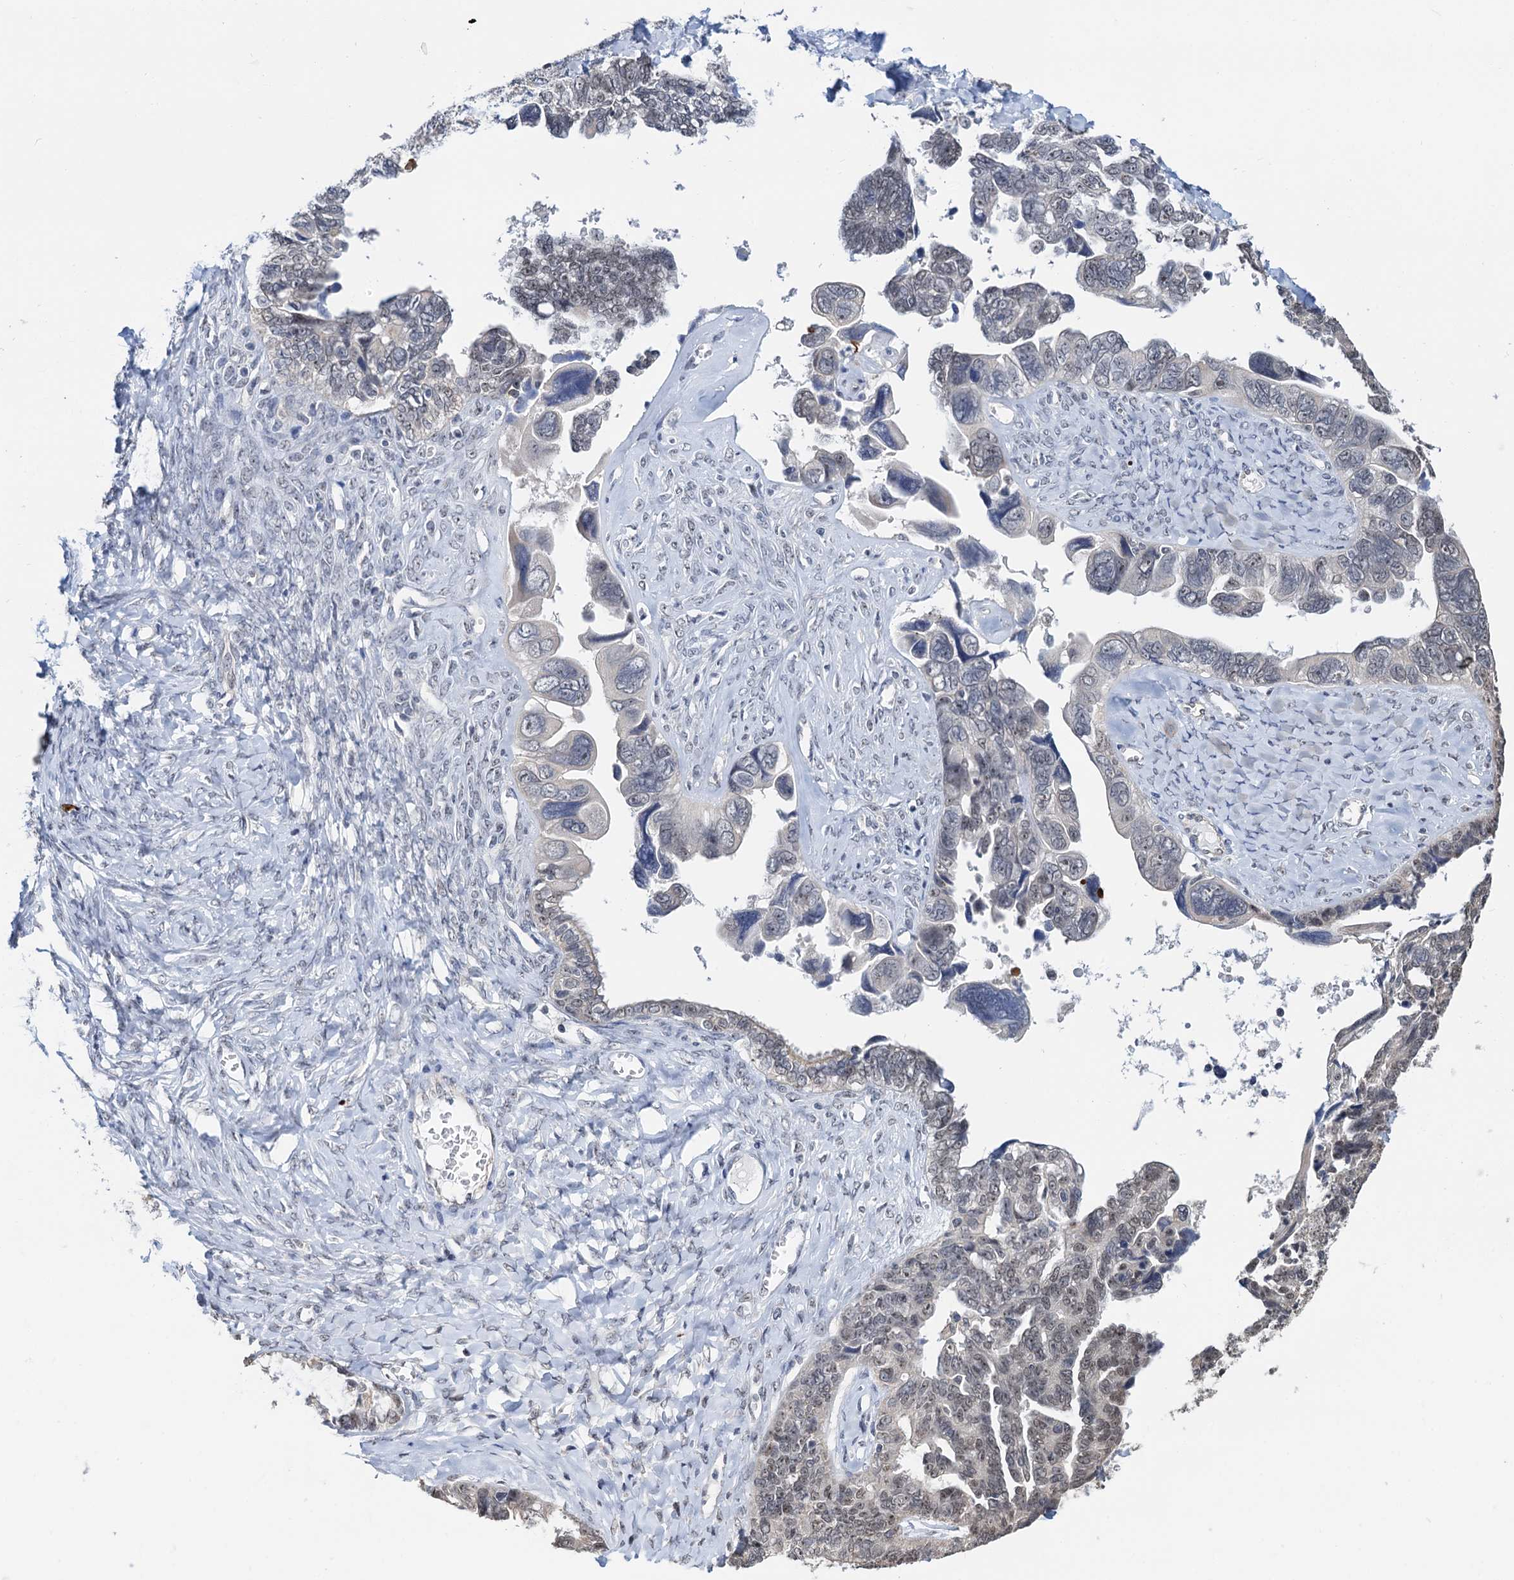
{"staining": {"intensity": "negative", "quantity": "none", "location": "none"}, "tissue": "ovarian cancer", "cell_type": "Tumor cells", "image_type": "cancer", "snomed": [{"axis": "morphology", "description": "Cystadenocarcinoma, serous, NOS"}, {"axis": "topography", "description": "Ovary"}], "caption": "Serous cystadenocarcinoma (ovarian) was stained to show a protein in brown. There is no significant positivity in tumor cells. The staining was performed using DAB to visualize the protein expression in brown, while the nuclei were stained in blue with hematoxylin (Magnification: 20x).", "gene": "NAT10", "patient": {"sex": "female", "age": 79}}